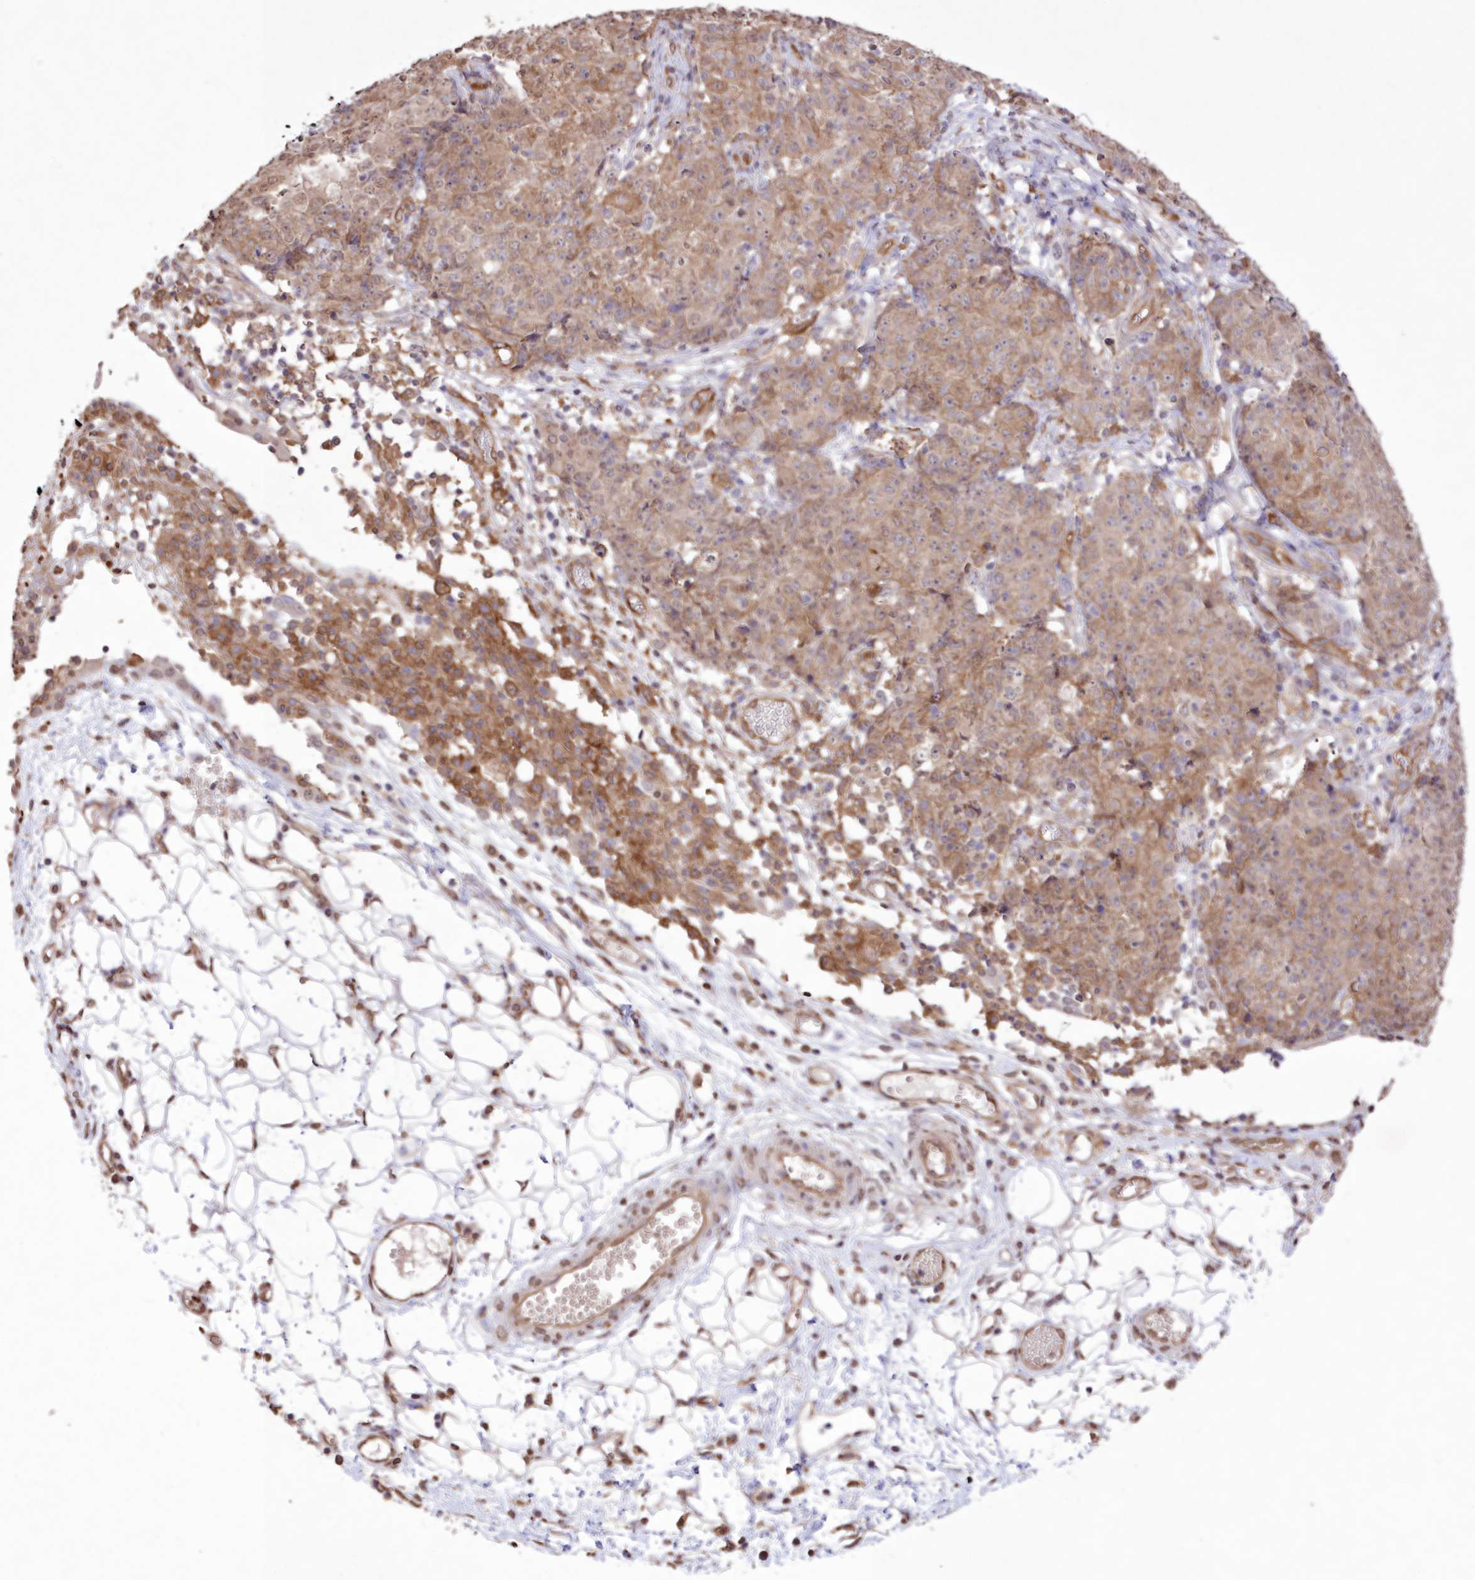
{"staining": {"intensity": "moderate", "quantity": ">75%", "location": "cytoplasmic/membranous"}, "tissue": "ovarian cancer", "cell_type": "Tumor cells", "image_type": "cancer", "snomed": [{"axis": "morphology", "description": "Carcinoma, endometroid"}, {"axis": "topography", "description": "Ovary"}], "caption": "Protein expression analysis of human ovarian endometroid carcinoma reveals moderate cytoplasmic/membranous expression in about >75% of tumor cells.", "gene": "FCHO2", "patient": {"sex": "female", "age": 42}}